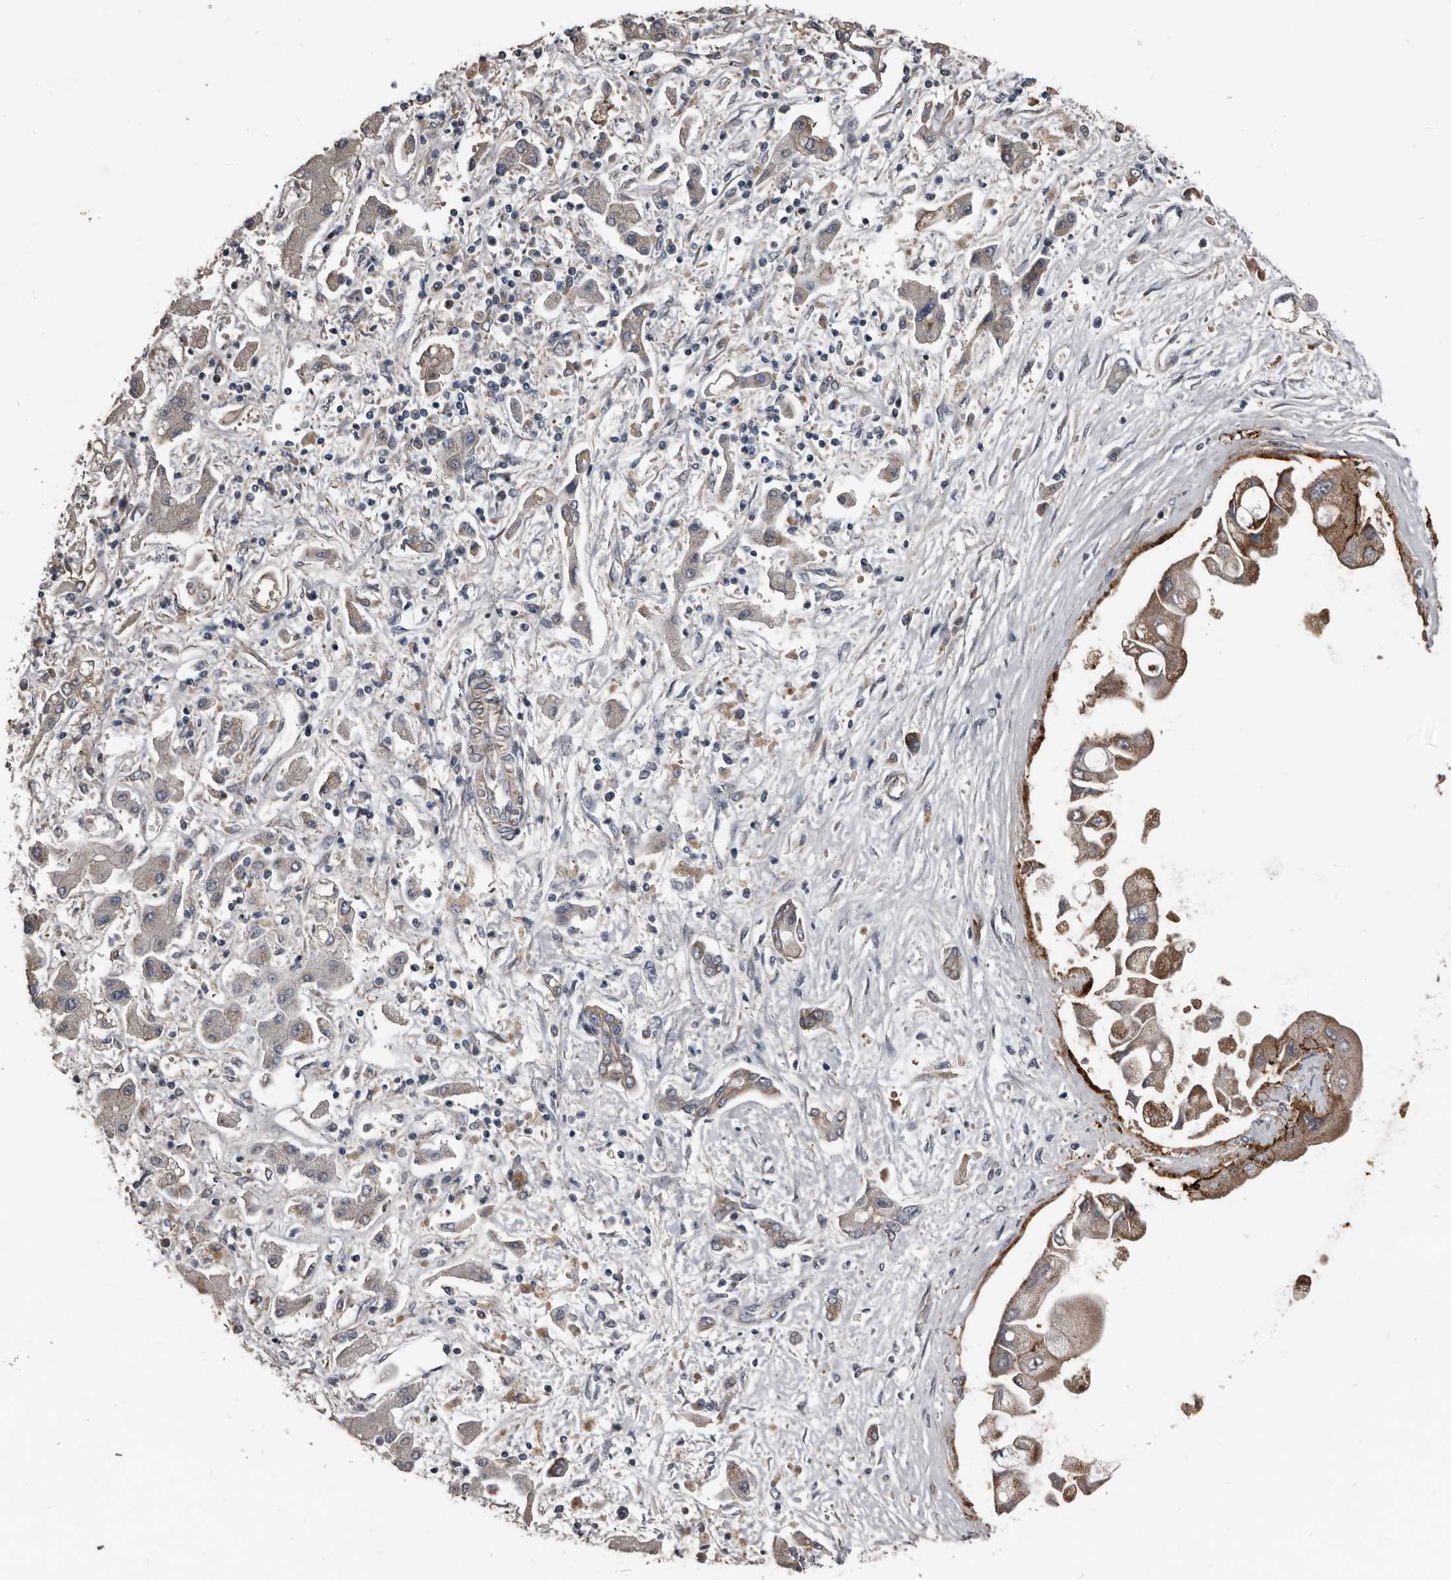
{"staining": {"intensity": "weak", "quantity": "25%-75%", "location": "cytoplasmic/membranous"}, "tissue": "liver cancer", "cell_type": "Tumor cells", "image_type": "cancer", "snomed": [{"axis": "morphology", "description": "Cholangiocarcinoma"}, {"axis": "topography", "description": "Liver"}], "caption": "A photomicrograph of human liver cancer stained for a protein demonstrates weak cytoplasmic/membranous brown staining in tumor cells.", "gene": "DHPS", "patient": {"sex": "male", "age": 50}}